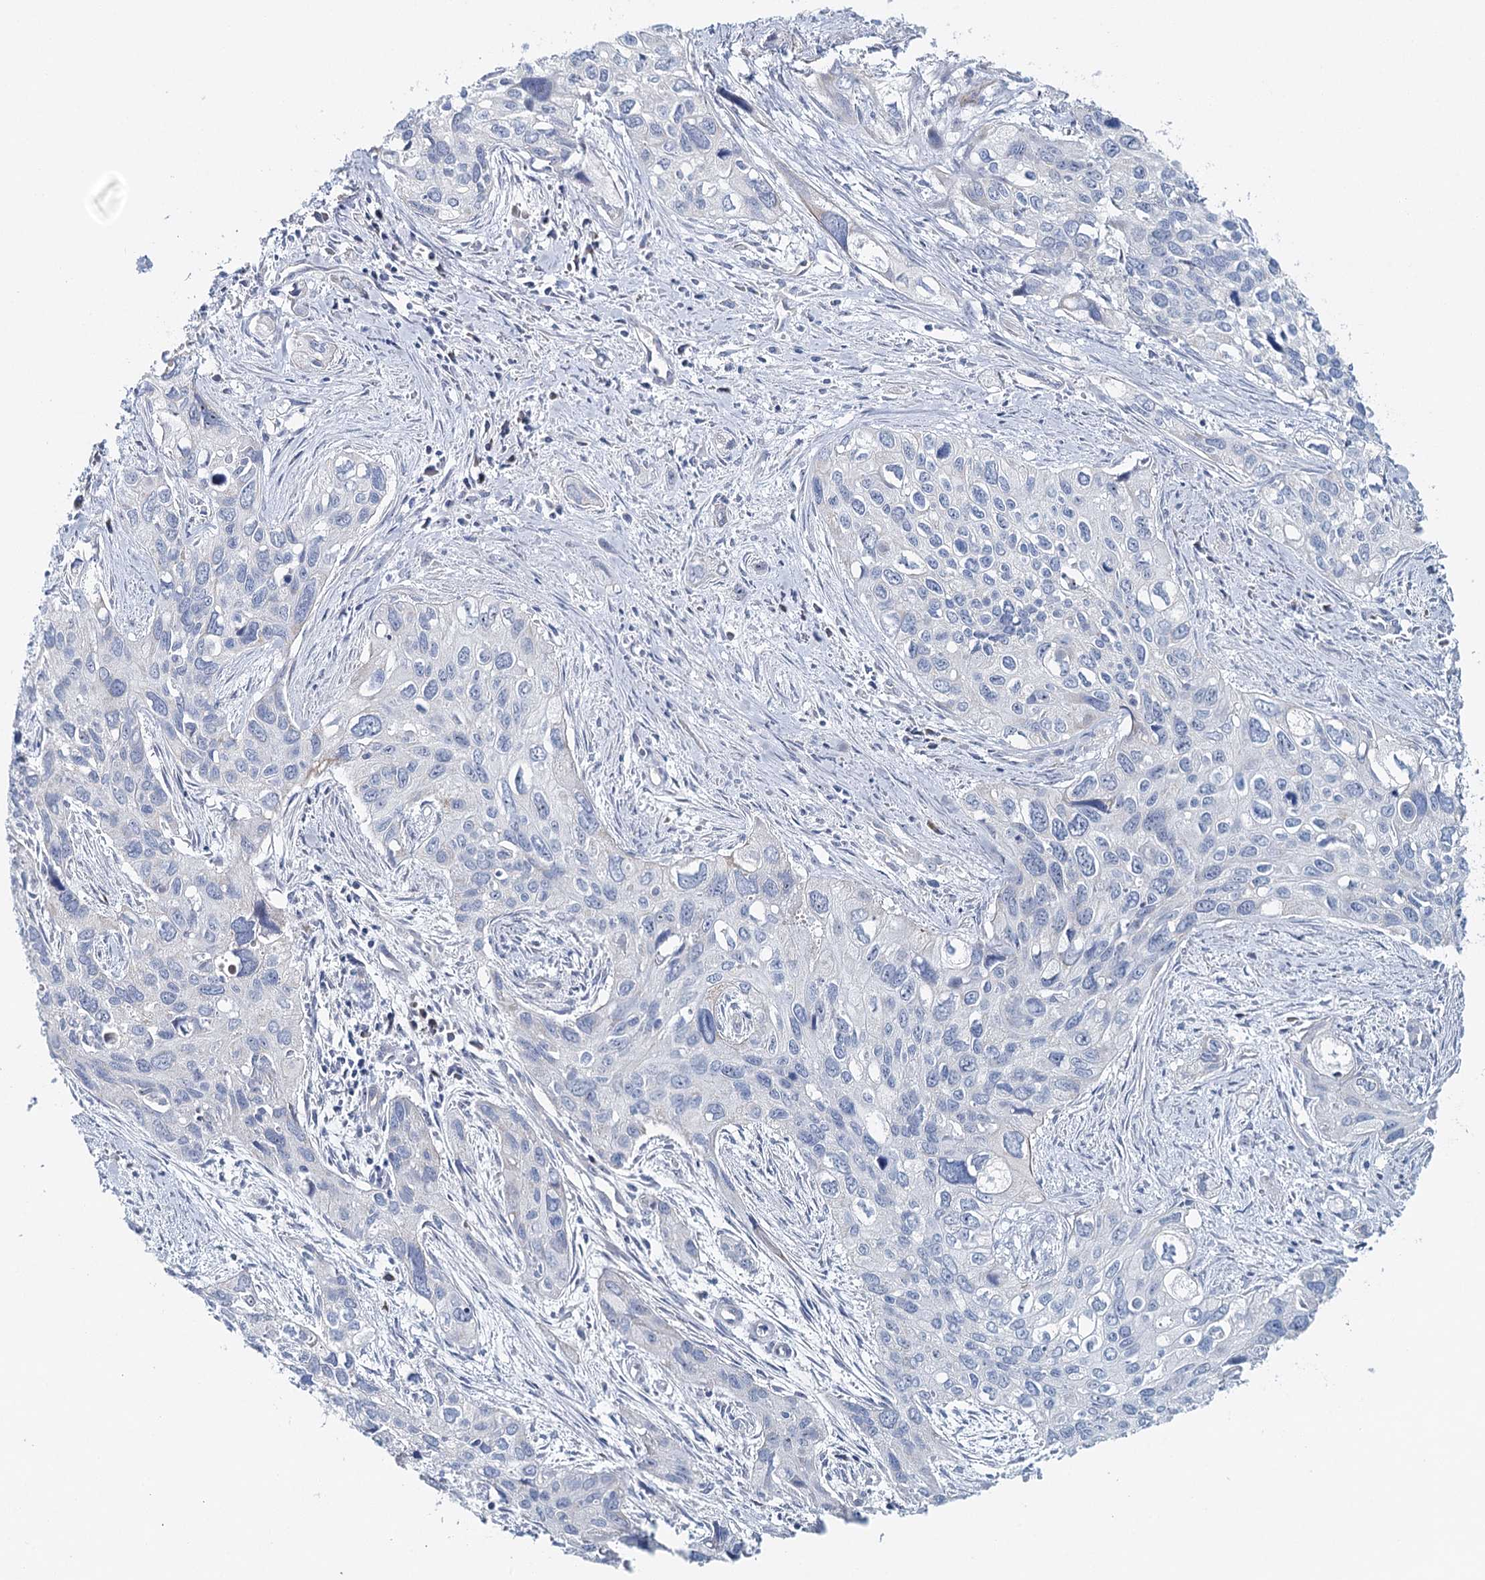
{"staining": {"intensity": "negative", "quantity": "none", "location": "none"}, "tissue": "cervical cancer", "cell_type": "Tumor cells", "image_type": "cancer", "snomed": [{"axis": "morphology", "description": "Squamous cell carcinoma, NOS"}, {"axis": "topography", "description": "Cervix"}], "caption": "This is a micrograph of immunohistochemistry (IHC) staining of cervical cancer (squamous cell carcinoma), which shows no expression in tumor cells.", "gene": "RBM43", "patient": {"sex": "female", "age": 55}}